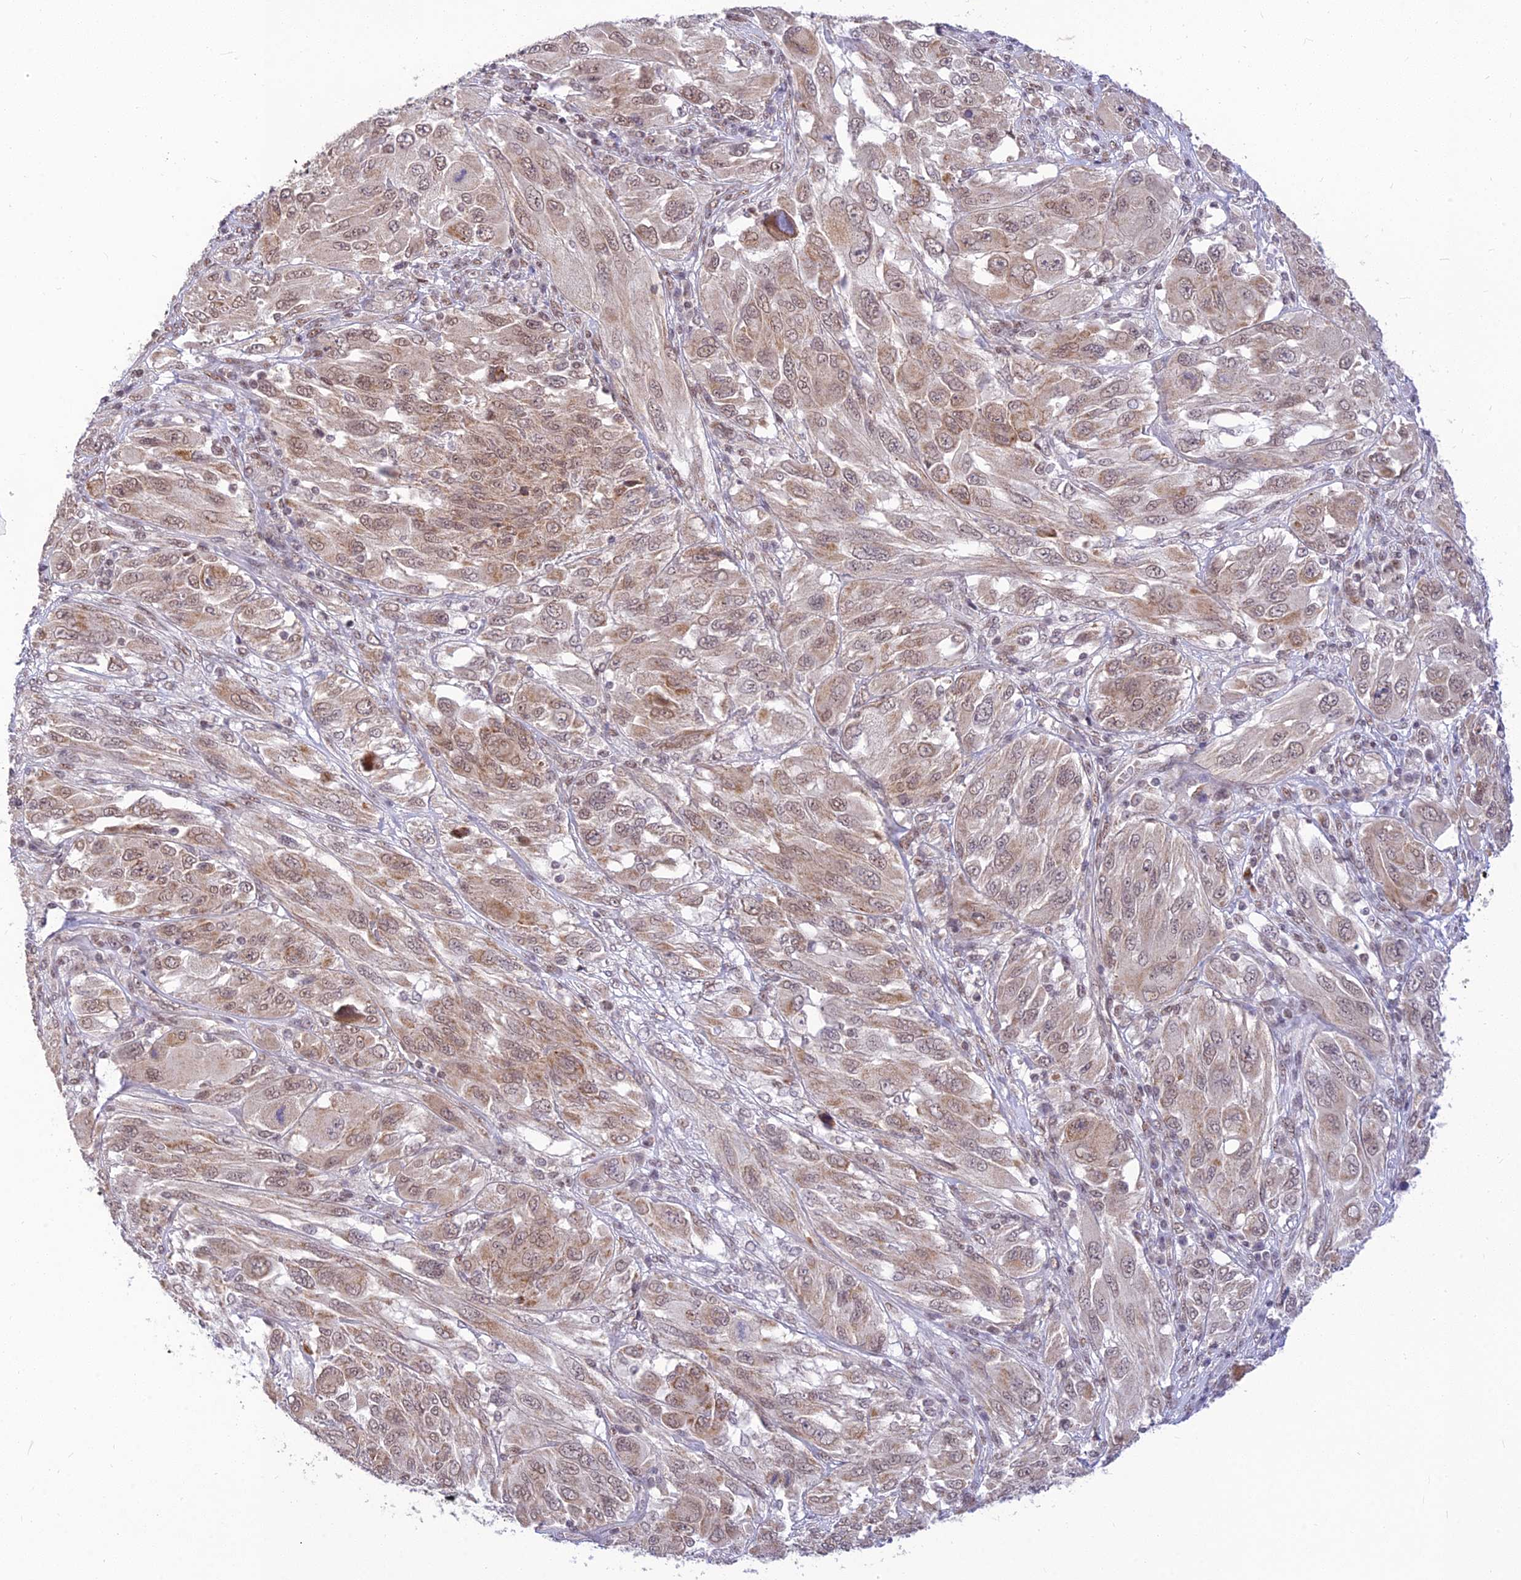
{"staining": {"intensity": "moderate", "quantity": ">75%", "location": "cytoplasmic/membranous,nuclear"}, "tissue": "melanoma", "cell_type": "Tumor cells", "image_type": "cancer", "snomed": [{"axis": "morphology", "description": "Malignant melanoma, NOS"}, {"axis": "topography", "description": "Skin"}], "caption": "Tumor cells exhibit medium levels of moderate cytoplasmic/membranous and nuclear expression in approximately >75% of cells in human melanoma.", "gene": "MICOS13", "patient": {"sex": "female", "age": 91}}